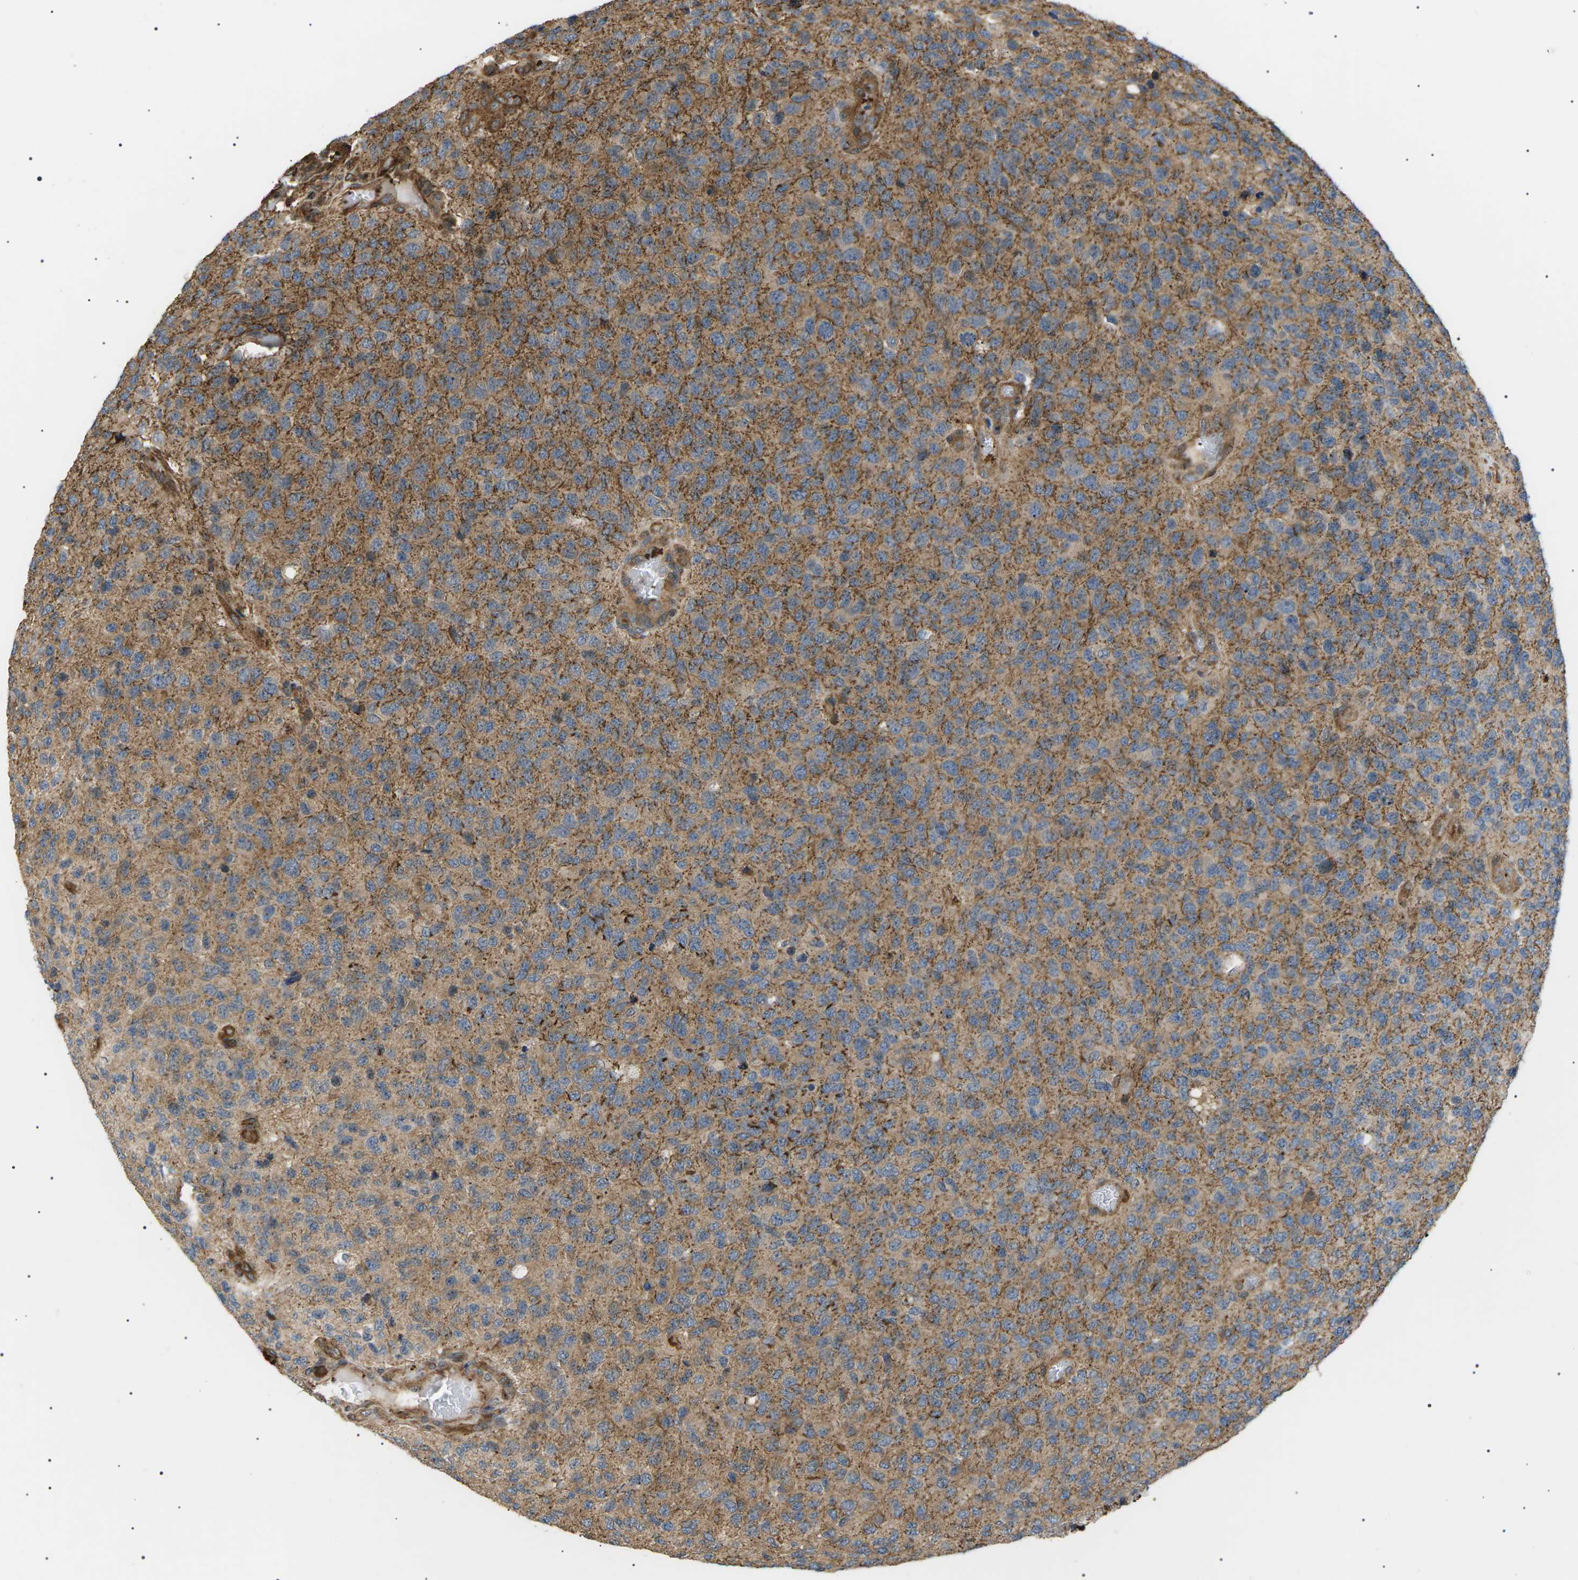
{"staining": {"intensity": "moderate", "quantity": ">75%", "location": "cytoplasmic/membranous"}, "tissue": "glioma", "cell_type": "Tumor cells", "image_type": "cancer", "snomed": [{"axis": "morphology", "description": "Glioma, malignant, High grade"}, {"axis": "topography", "description": "pancreas cauda"}], "caption": "Immunohistochemical staining of malignant high-grade glioma shows moderate cytoplasmic/membranous protein staining in approximately >75% of tumor cells.", "gene": "TMTC4", "patient": {"sex": "male", "age": 60}}